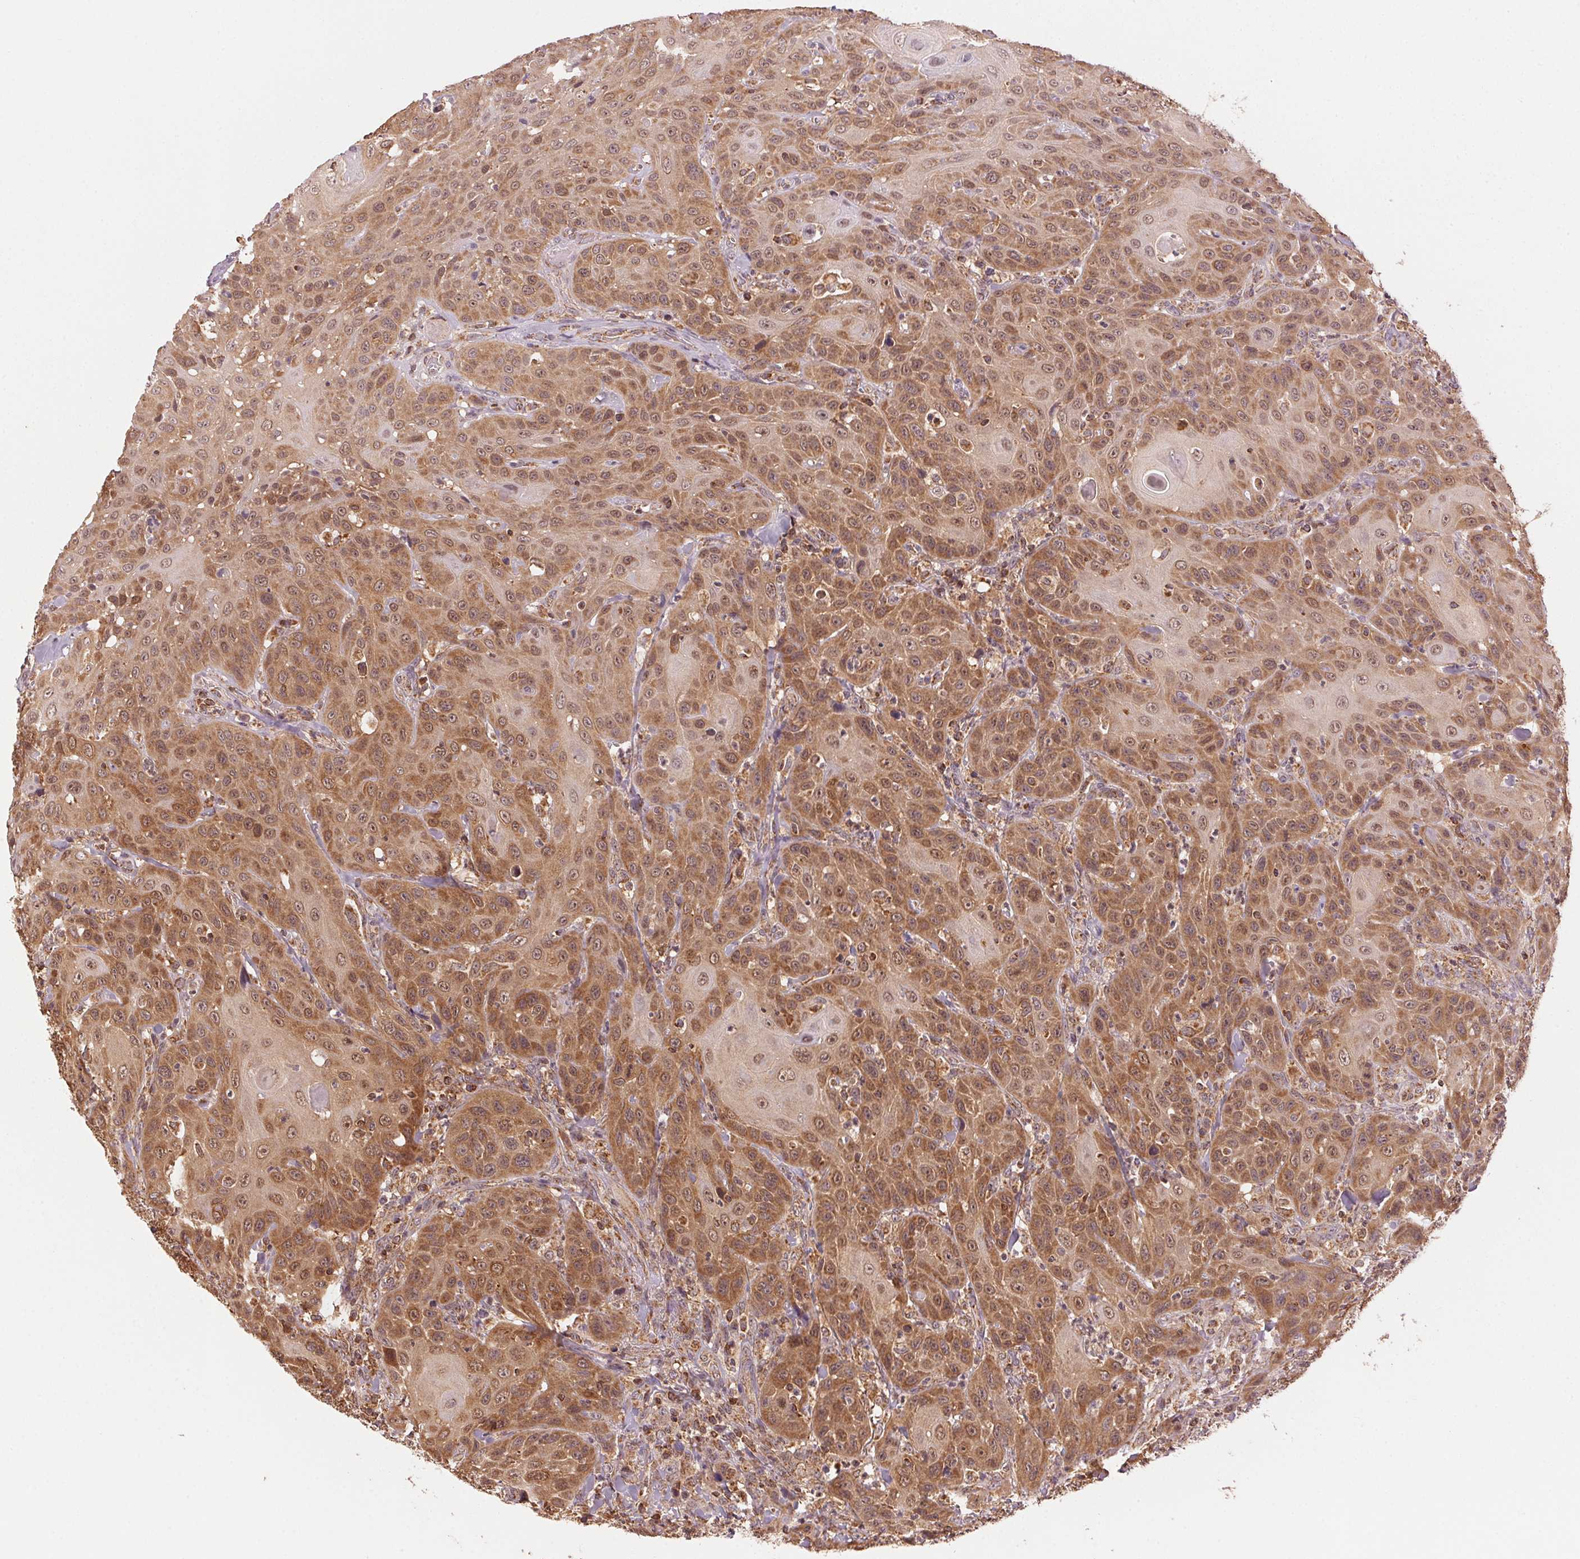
{"staining": {"intensity": "moderate", "quantity": ">75%", "location": "cytoplasmic/membranous"}, "tissue": "head and neck cancer", "cell_type": "Tumor cells", "image_type": "cancer", "snomed": [{"axis": "morphology", "description": "Normal tissue, NOS"}, {"axis": "morphology", "description": "Squamous cell carcinoma, NOS"}, {"axis": "topography", "description": "Oral tissue"}, {"axis": "topography", "description": "Tounge, NOS"}, {"axis": "topography", "description": "Head-Neck"}], "caption": "There is medium levels of moderate cytoplasmic/membranous expression in tumor cells of head and neck squamous cell carcinoma, as demonstrated by immunohistochemical staining (brown color).", "gene": "ARHGAP6", "patient": {"sex": "male", "age": 62}}